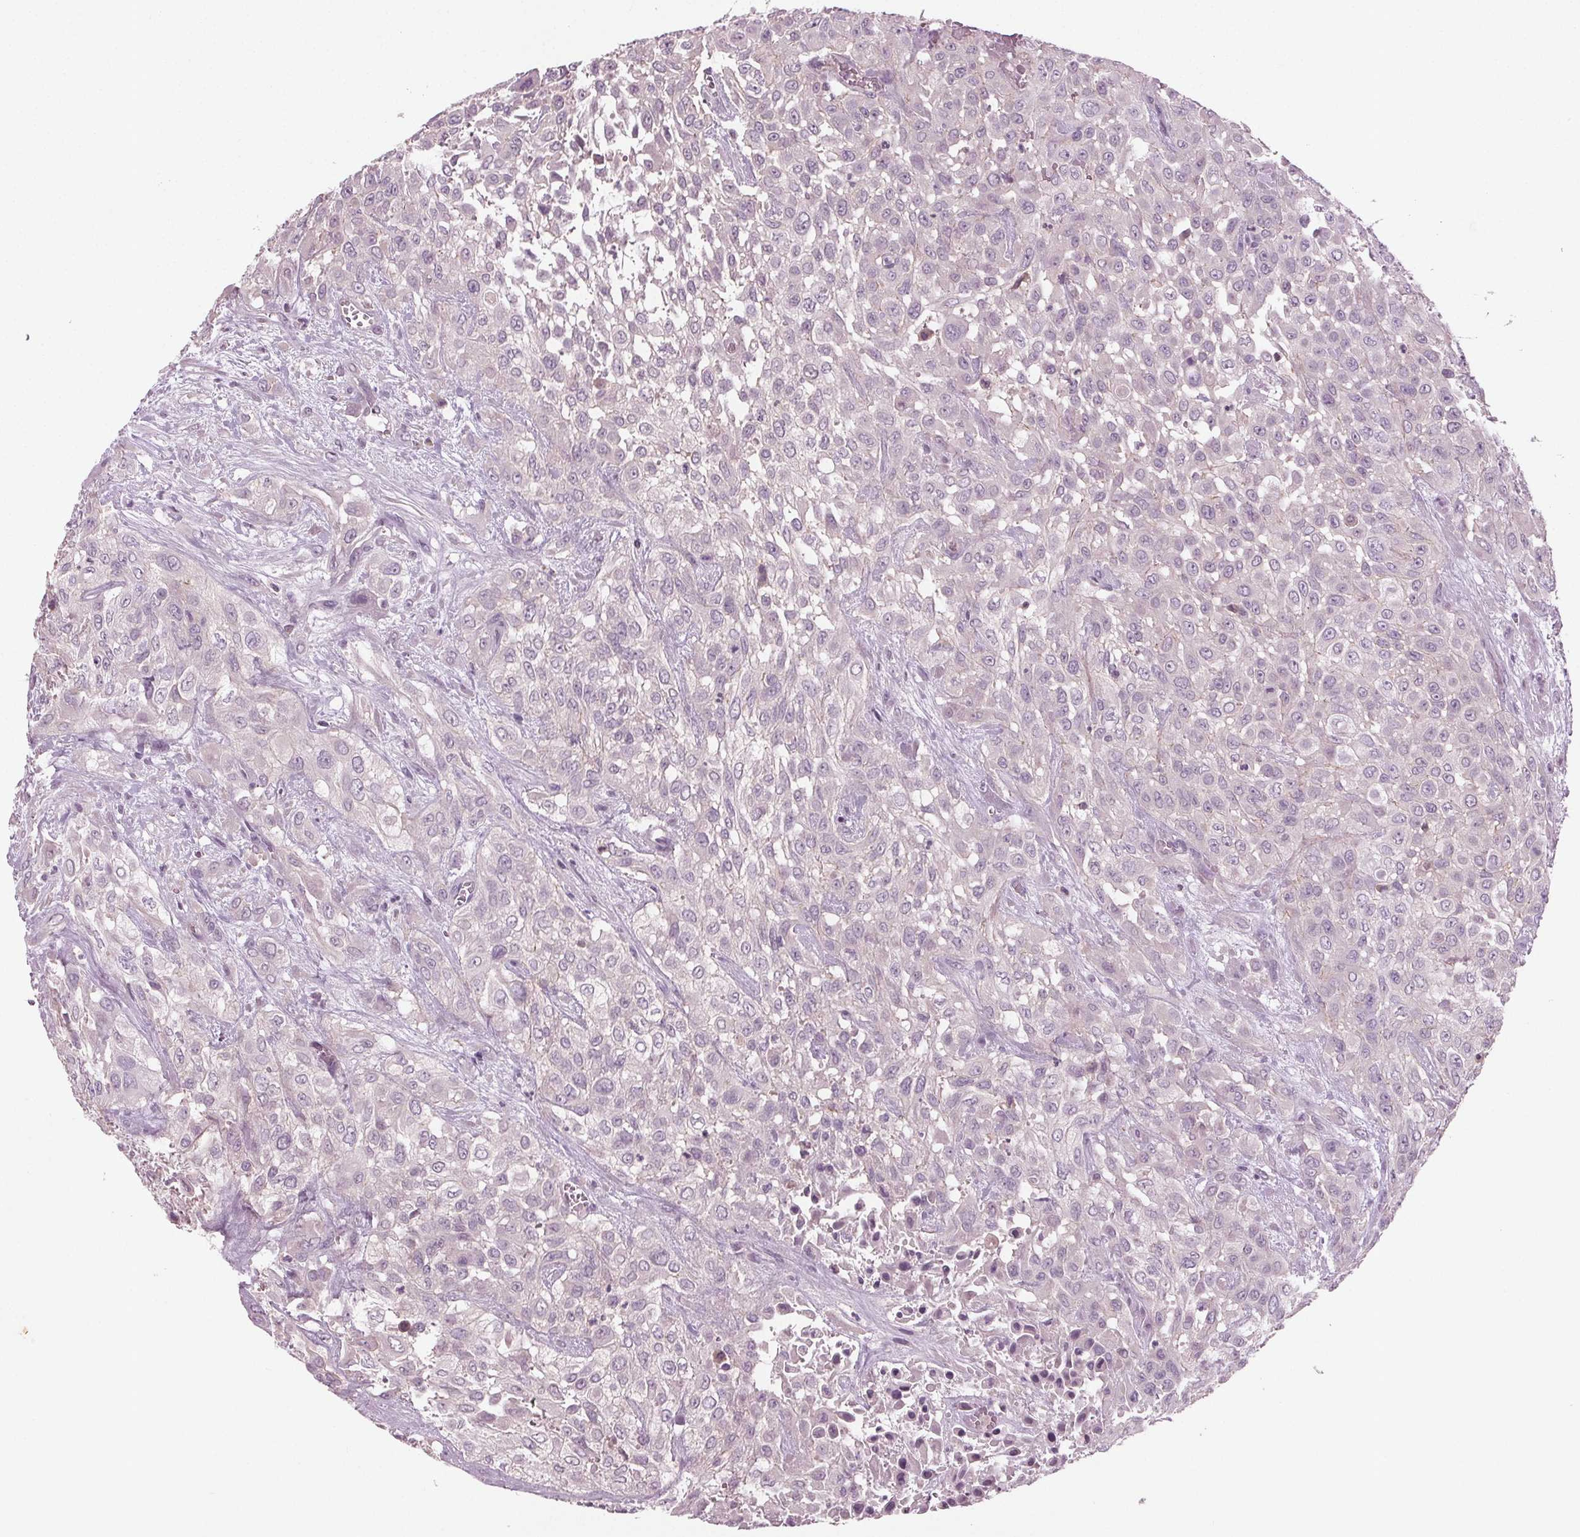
{"staining": {"intensity": "negative", "quantity": "none", "location": "none"}, "tissue": "urothelial cancer", "cell_type": "Tumor cells", "image_type": "cancer", "snomed": [{"axis": "morphology", "description": "Urothelial carcinoma, High grade"}, {"axis": "topography", "description": "Urinary bladder"}], "caption": "Immunohistochemical staining of human high-grade urothelial carcinoma demonstrates no significant expression in tumor cells.", "gene": "BHLHE22", "patient": {"sex": "male", "age": 57}}